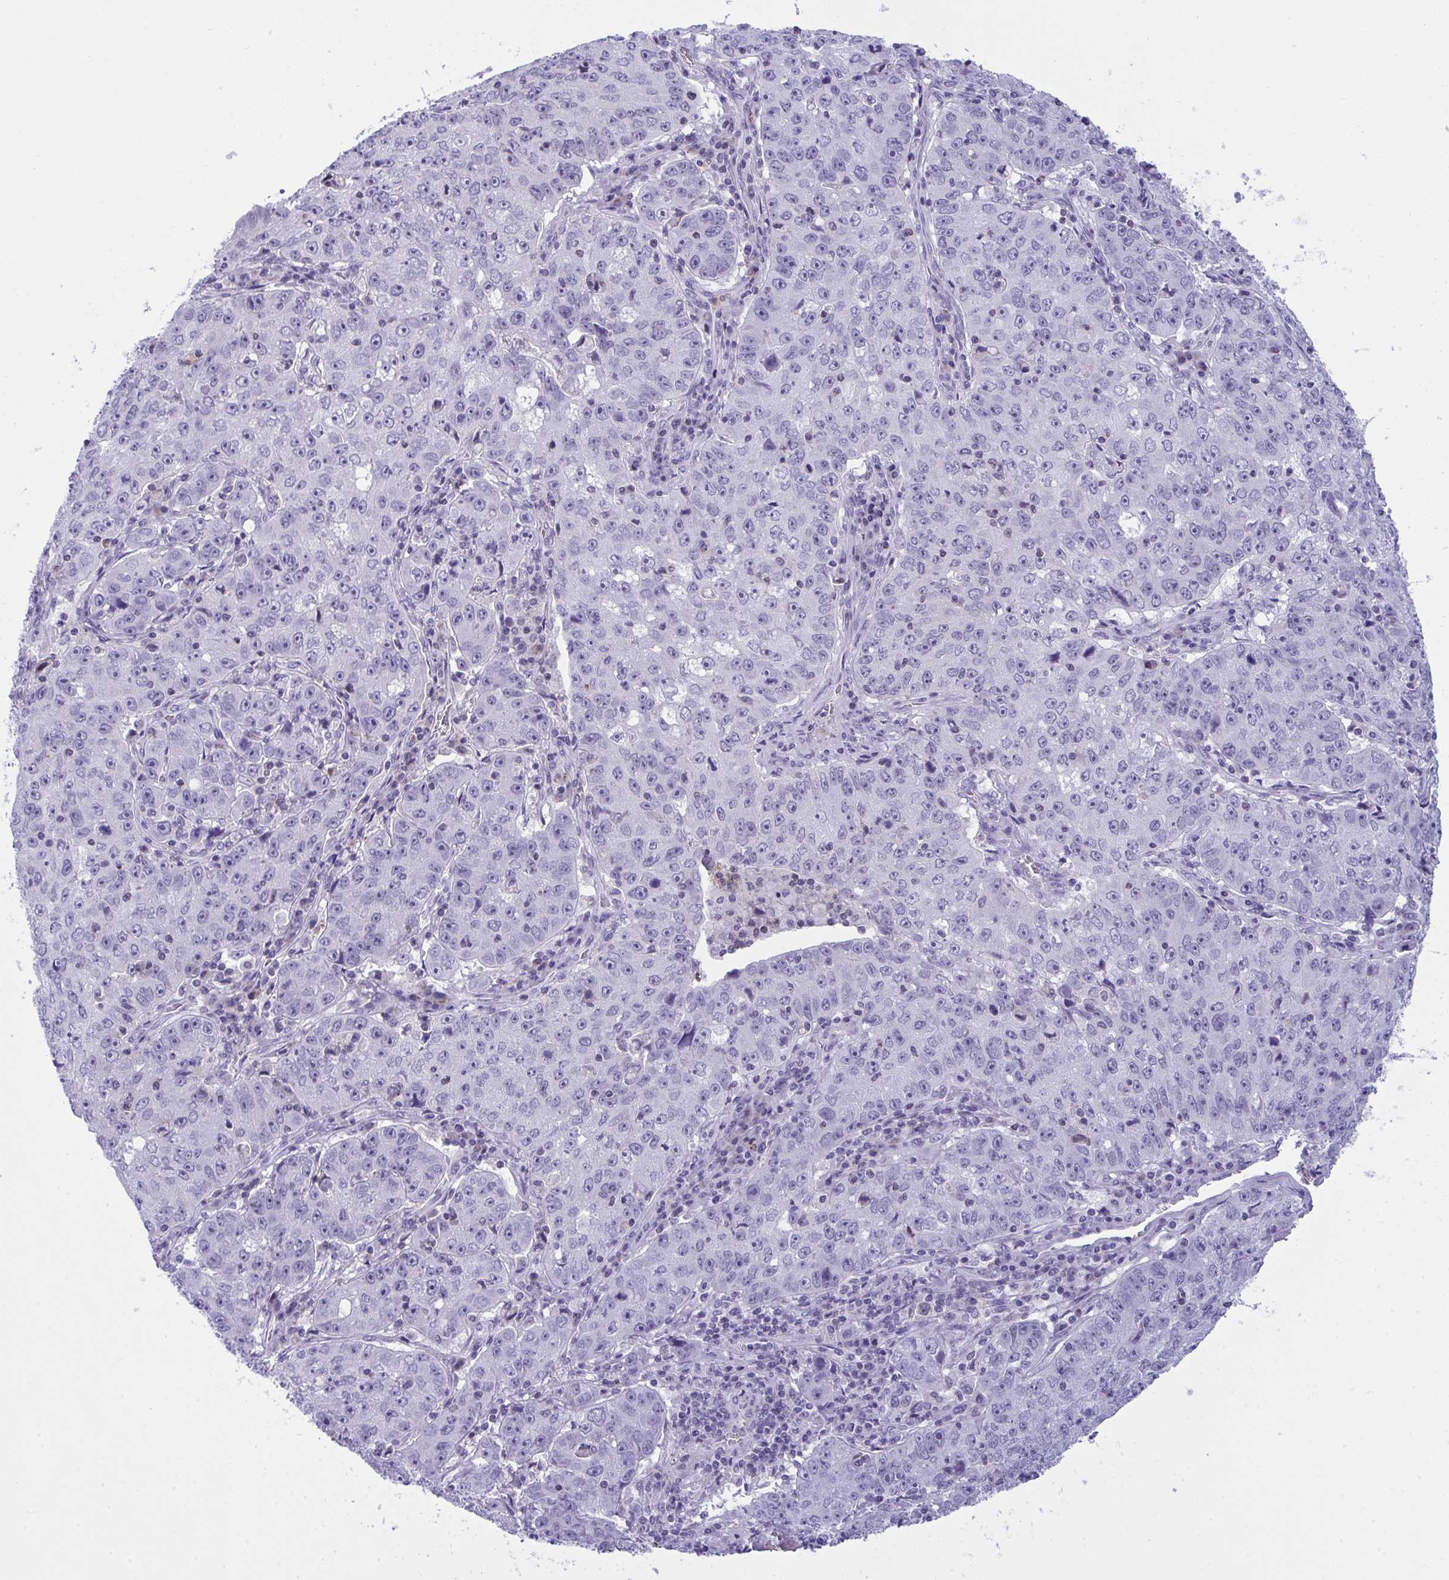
{"staining": {"intensity": "negative", "quantity": "none", "location": "none"}, "tissue": "lung cancer", "cell_type": "Tumor cells", "image_type": "cancer", "snomed": [{"axis": "morphology", "description": "Normal morphology"}, {"axis": "morphology", "description": "Adenocarcinoma, NOS"}, {"axis": "topography", "description": "Lymph node"}, {"axis": "topography", "description": "Lung"}], "caption": "Immunohistochemistry (IHC) of lung adenocarcinoma displays no positivity in tumor cells.", "gene": "PLA2G12B", "patient": {"sex": "female", "age": 57}}